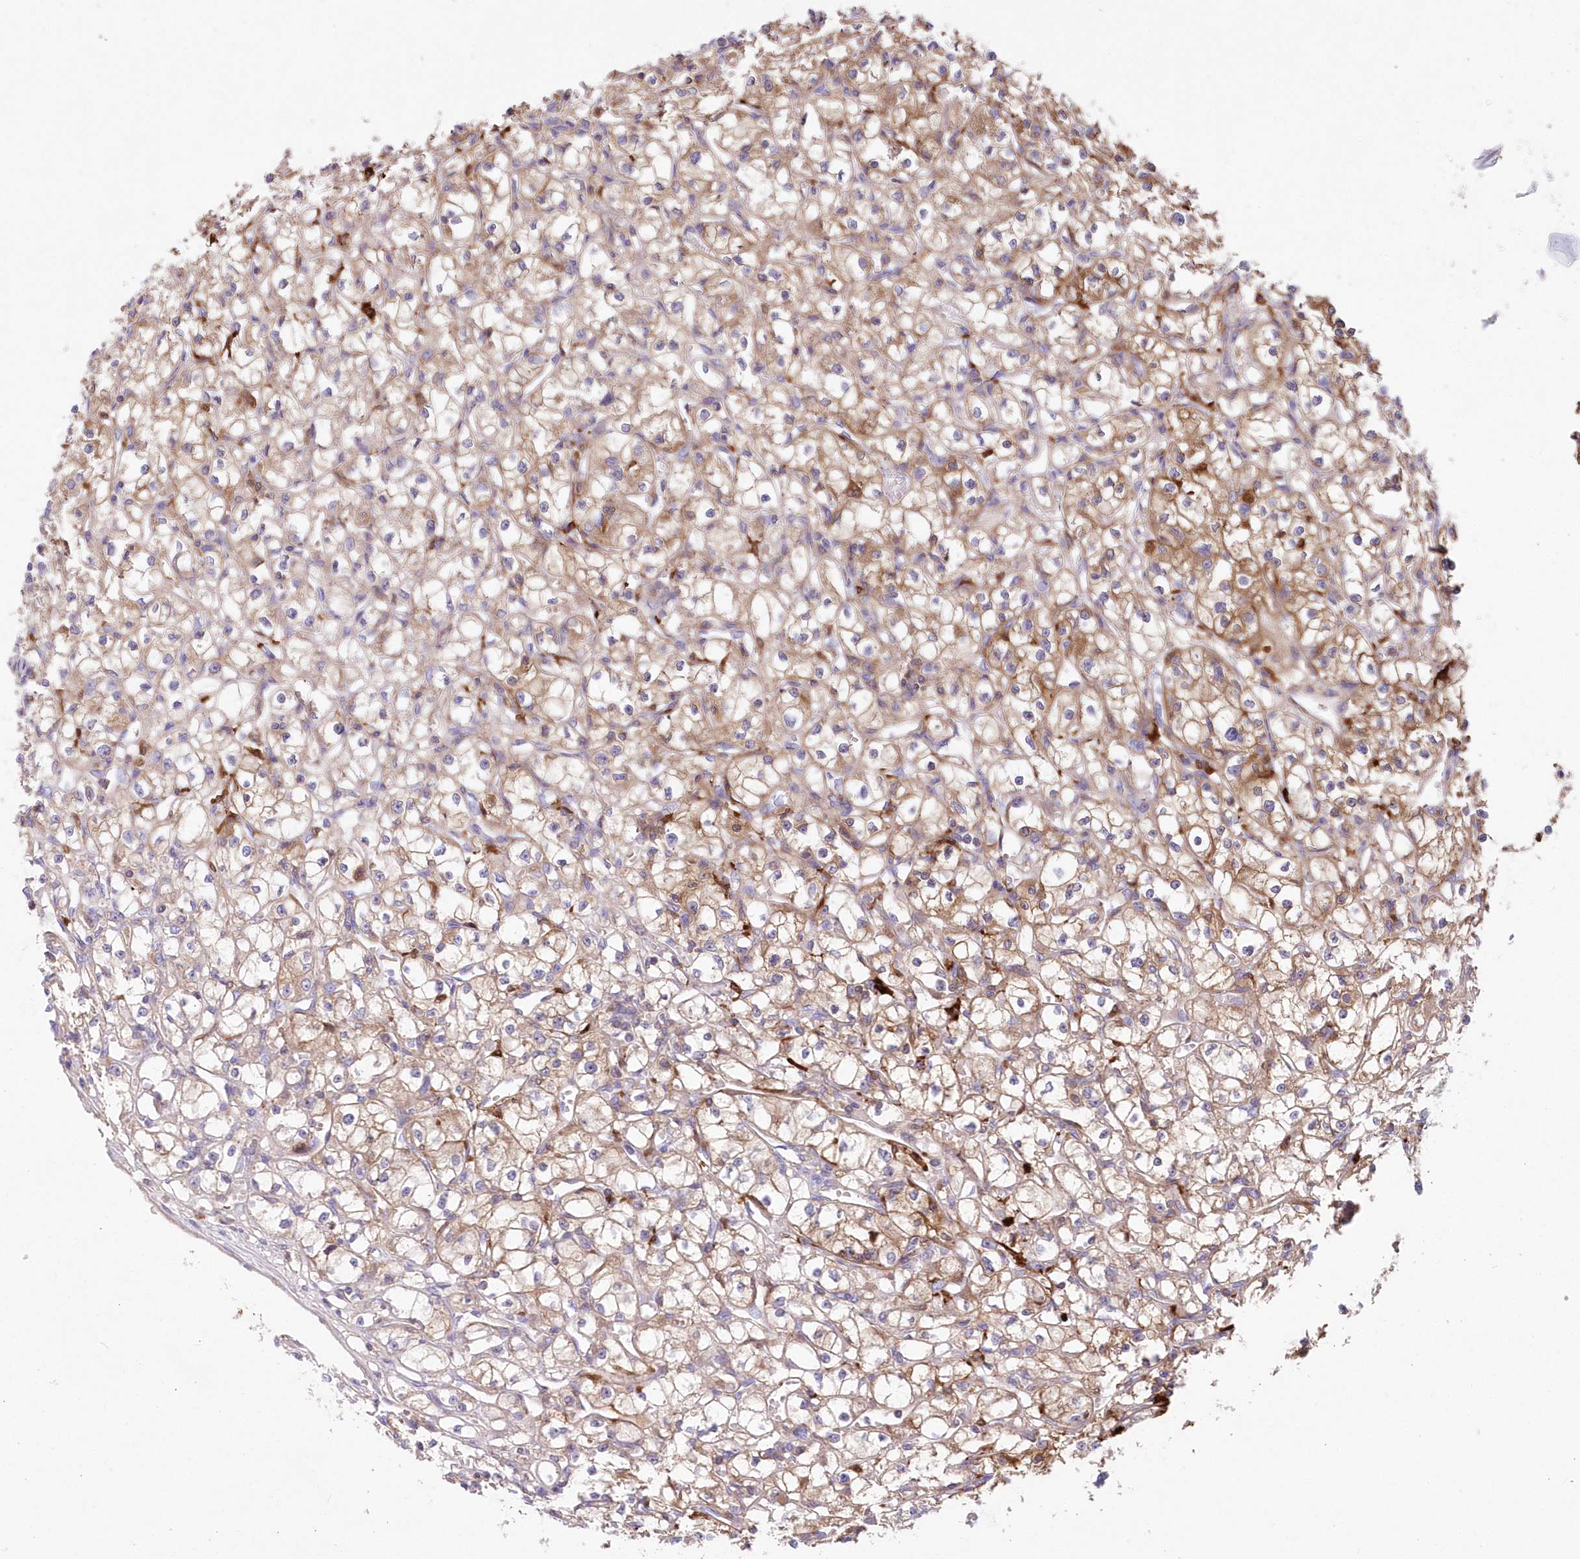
{"staining": {"intensity": "moderate", "quantity": ">75%", "location": "cytoplasmic/membranous"}, "tissue": "renal cancer", "cell_type": "Tumor cells", "image_type": "cancer", "snomed": [{"axis": "morphology", "description": "Adenocarcinoma, NOS"}, {"axis": "topography", "description": "Kidney"}], "caption": "Adenocarcinoma (renal) stained with immunohistochemistry (IHC) displays moderate cytoplasmic/membranous staining in about >75% of tumor cells.", "gene": "DNAJC19", "patient": {"sex": "male", "age": 56}}